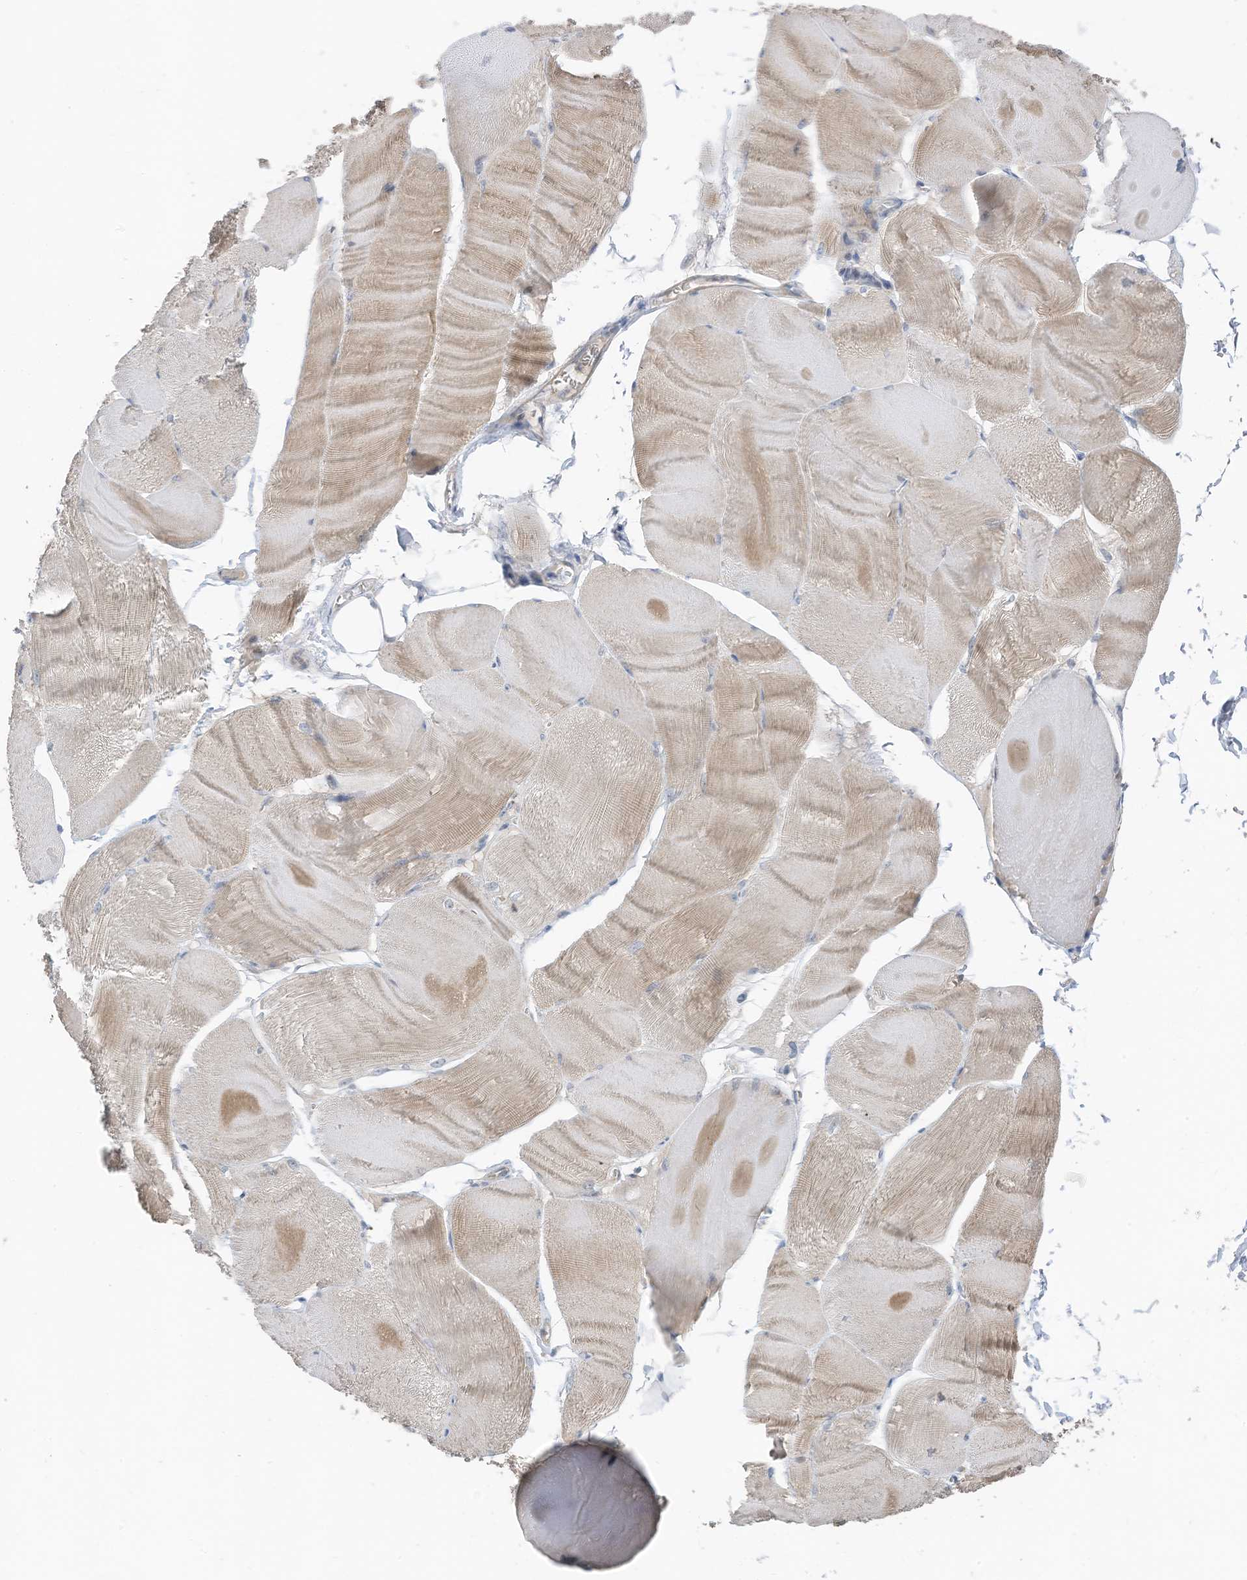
{"staining": {"intensity": "moderate", "quantity": "25%-75%", "location": "cytoplasmic/membranous"}, "tissue": "skeletal muscle", "cell_type": "Myocytes", "image_type": "normal", "snomed": [{"axis": "morphology", "description": "Normal tissue, NOS"}, {"axis": "morphology", "description": "Basal cell carcinoma"}, {"axis": "topography", "description": "Skeletal muscle"}], "caption": "About 25%-75% of myocytes in unremarkable skeletal muscle exhibit moderate cytoplasmic/membranous protein staining as visualized by brown immunohistochemical staining.", "gene": "SLFN14", "patient": {"sex": "female", "age": 64}}